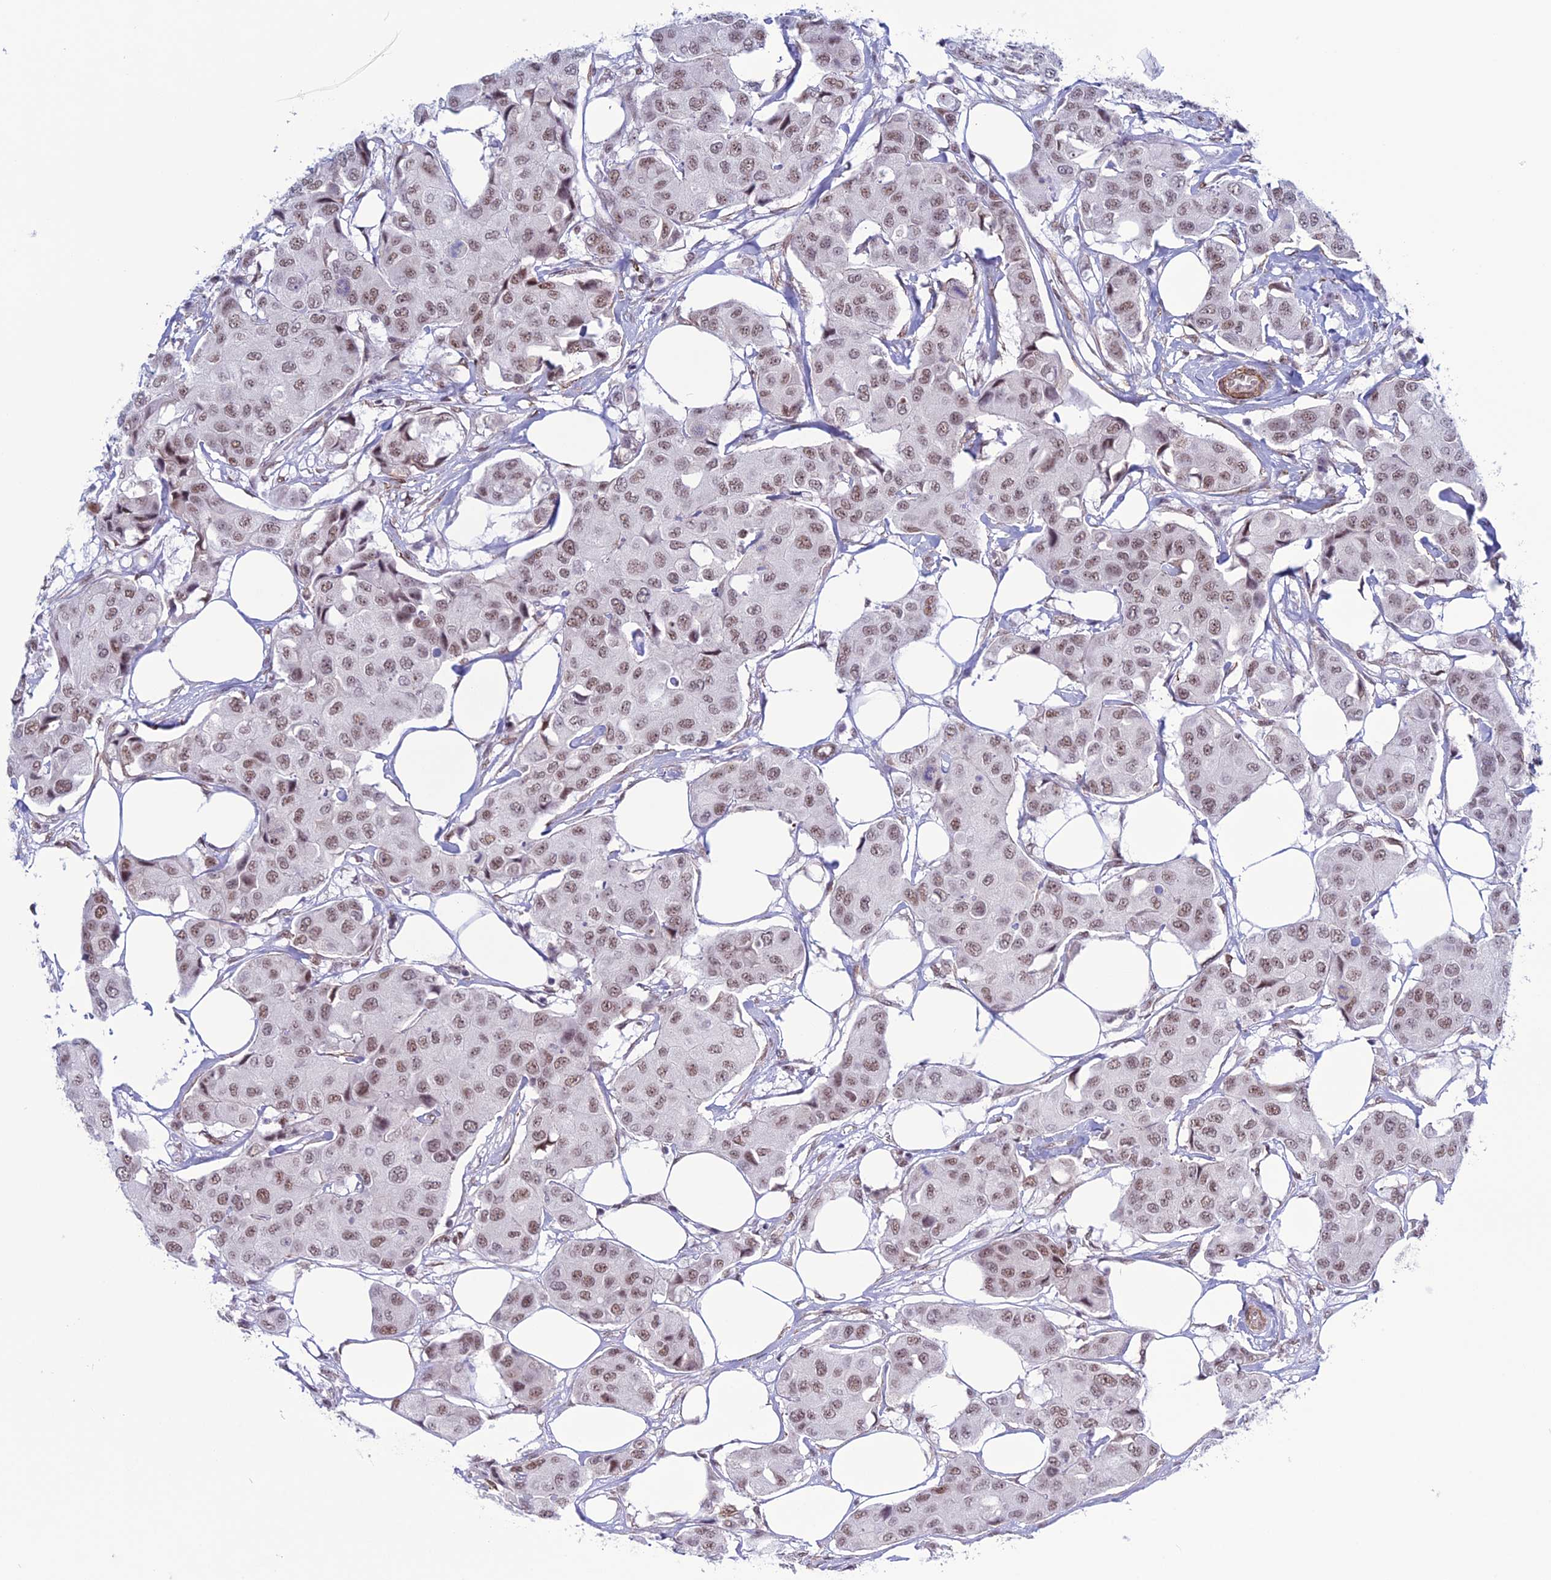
{"staining": {"intensity": "moderate", "quantity": ">75%", "location": "nuclear"}, "tissue": "breast cancer", "cell_type": "Tumor cells", "image_type": "cancer", "snomed": [{"axis": "morphology", "description": "Duct carcinoma"}, {"axis": "topography", "description": "Breast"}], "caption": "An image of breast invasive ductal carcinoma stained for a protein demonstrates moderate nuclear brown staining in tumor cells.", "gene": "U2AF1", "patient": {"sex": "female", "age": 80}}